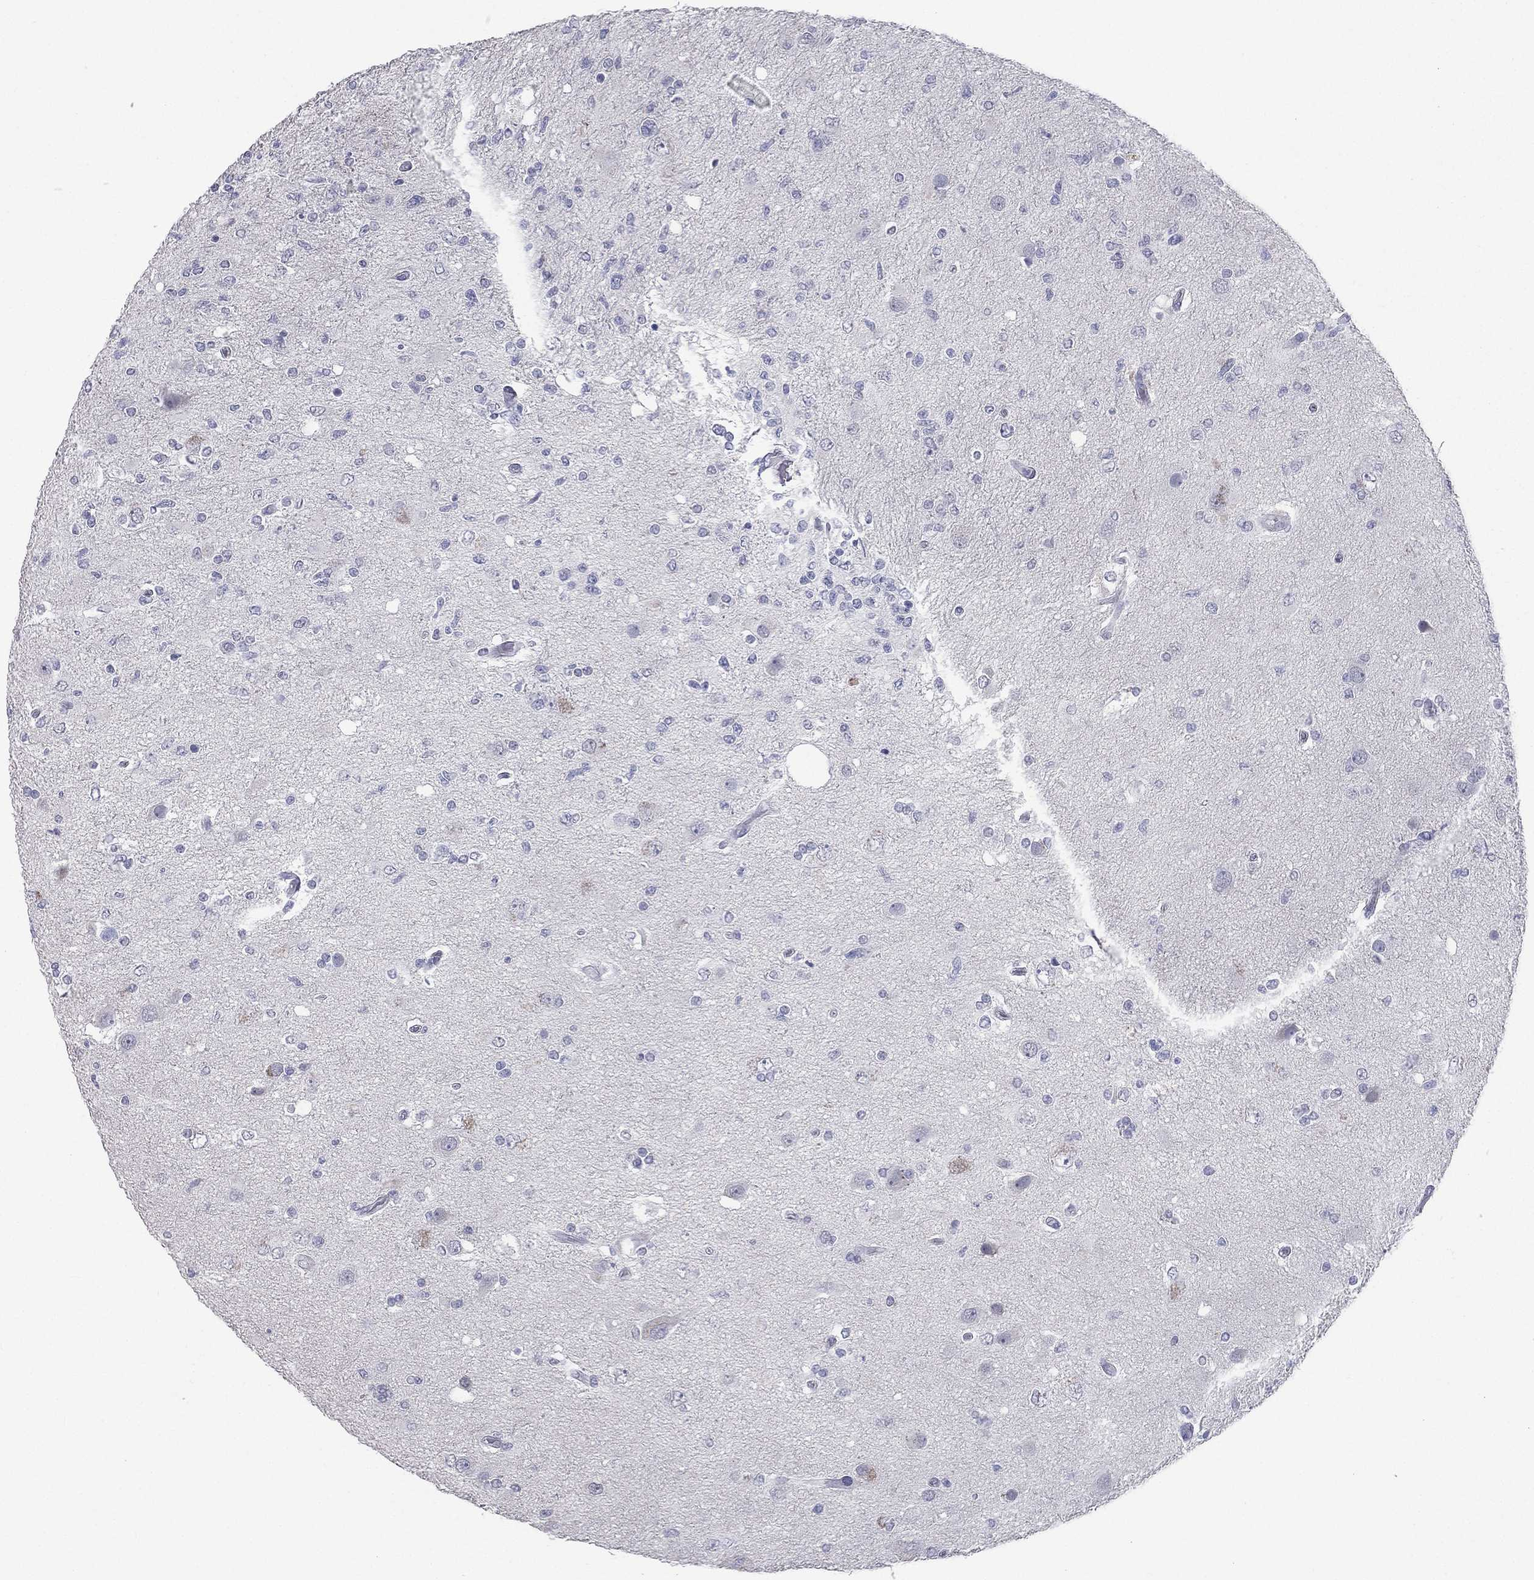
{"staining": {"intensity": "negative", "quantity": "none", "location": "none"}, "tissue": "glioma", "cell_type": "Tumor cells", "image_type": "cancer", "snomed": [{"axis": "morphology", "description": "Glioma, malignant, High grade"}, {"axis": "topography", "description": "Cerebral cortex"}], "caption": "Tumor cells show no significant staining in malignant glioma (high-grade).", "gene": "DMKN", "patient": {"sex": "male", "age": 70}}